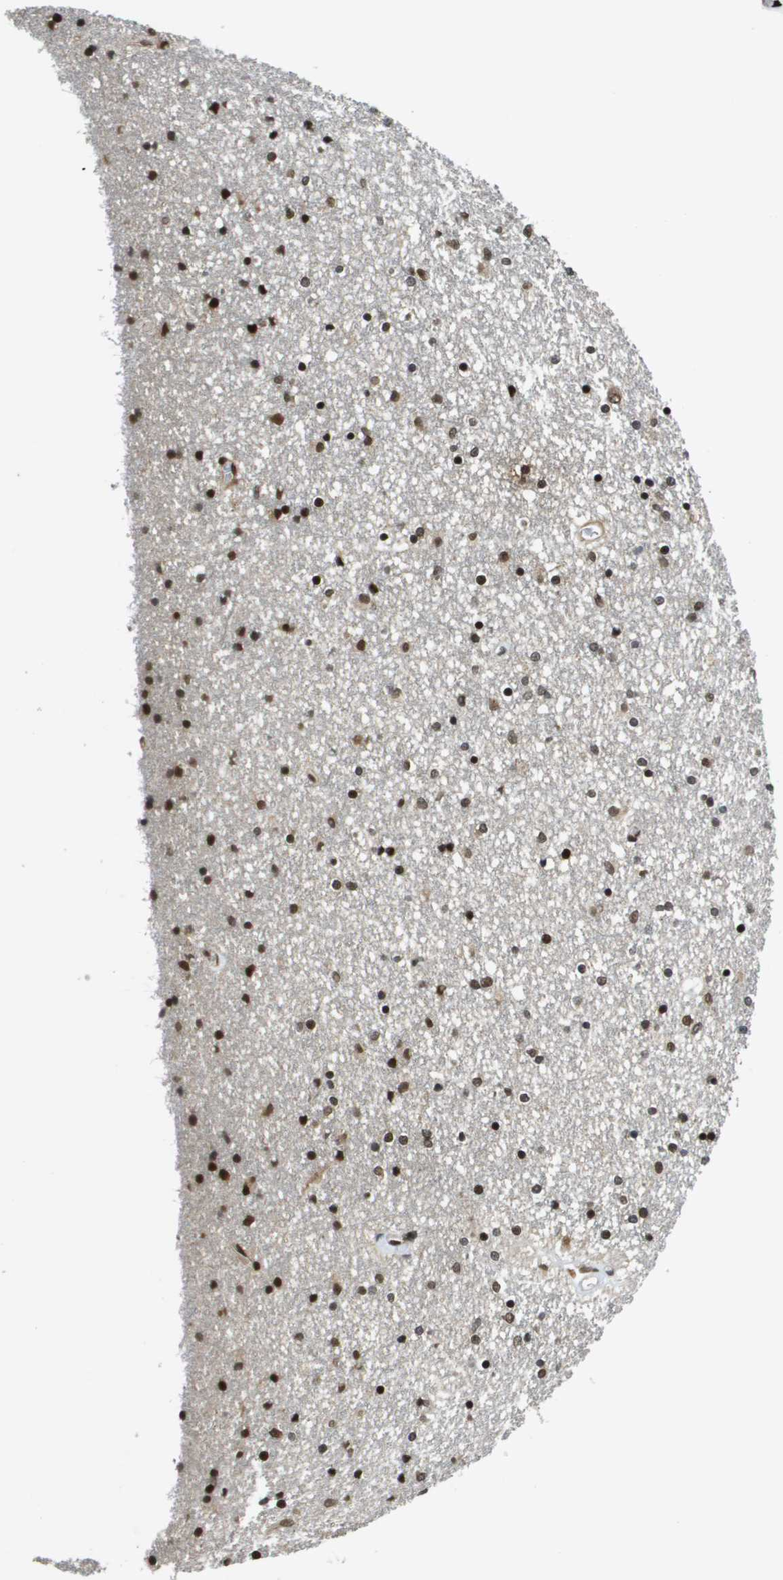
{"staining": {"intensity": "strong", "quantity": ">75%", "location": "nuclear"}, "tissue": "caudate", "cell_type": "Glial cells", "image_type": "normal", "snomed": [{"axis": "morphology", "description": "Normal tissue, NOS"}, {"axis": "topography", "description": "Lateral ventricle wall"}], "caption": "Immunohistochemical staining of benign human caudate exhibits strong nuclear protein expression in about >75% of glial cells. (DAB = brown stain, brightfield microscopy at high magnification).", "gene": "RECQL4", "patient": {"sex": "female", "age": 54}}